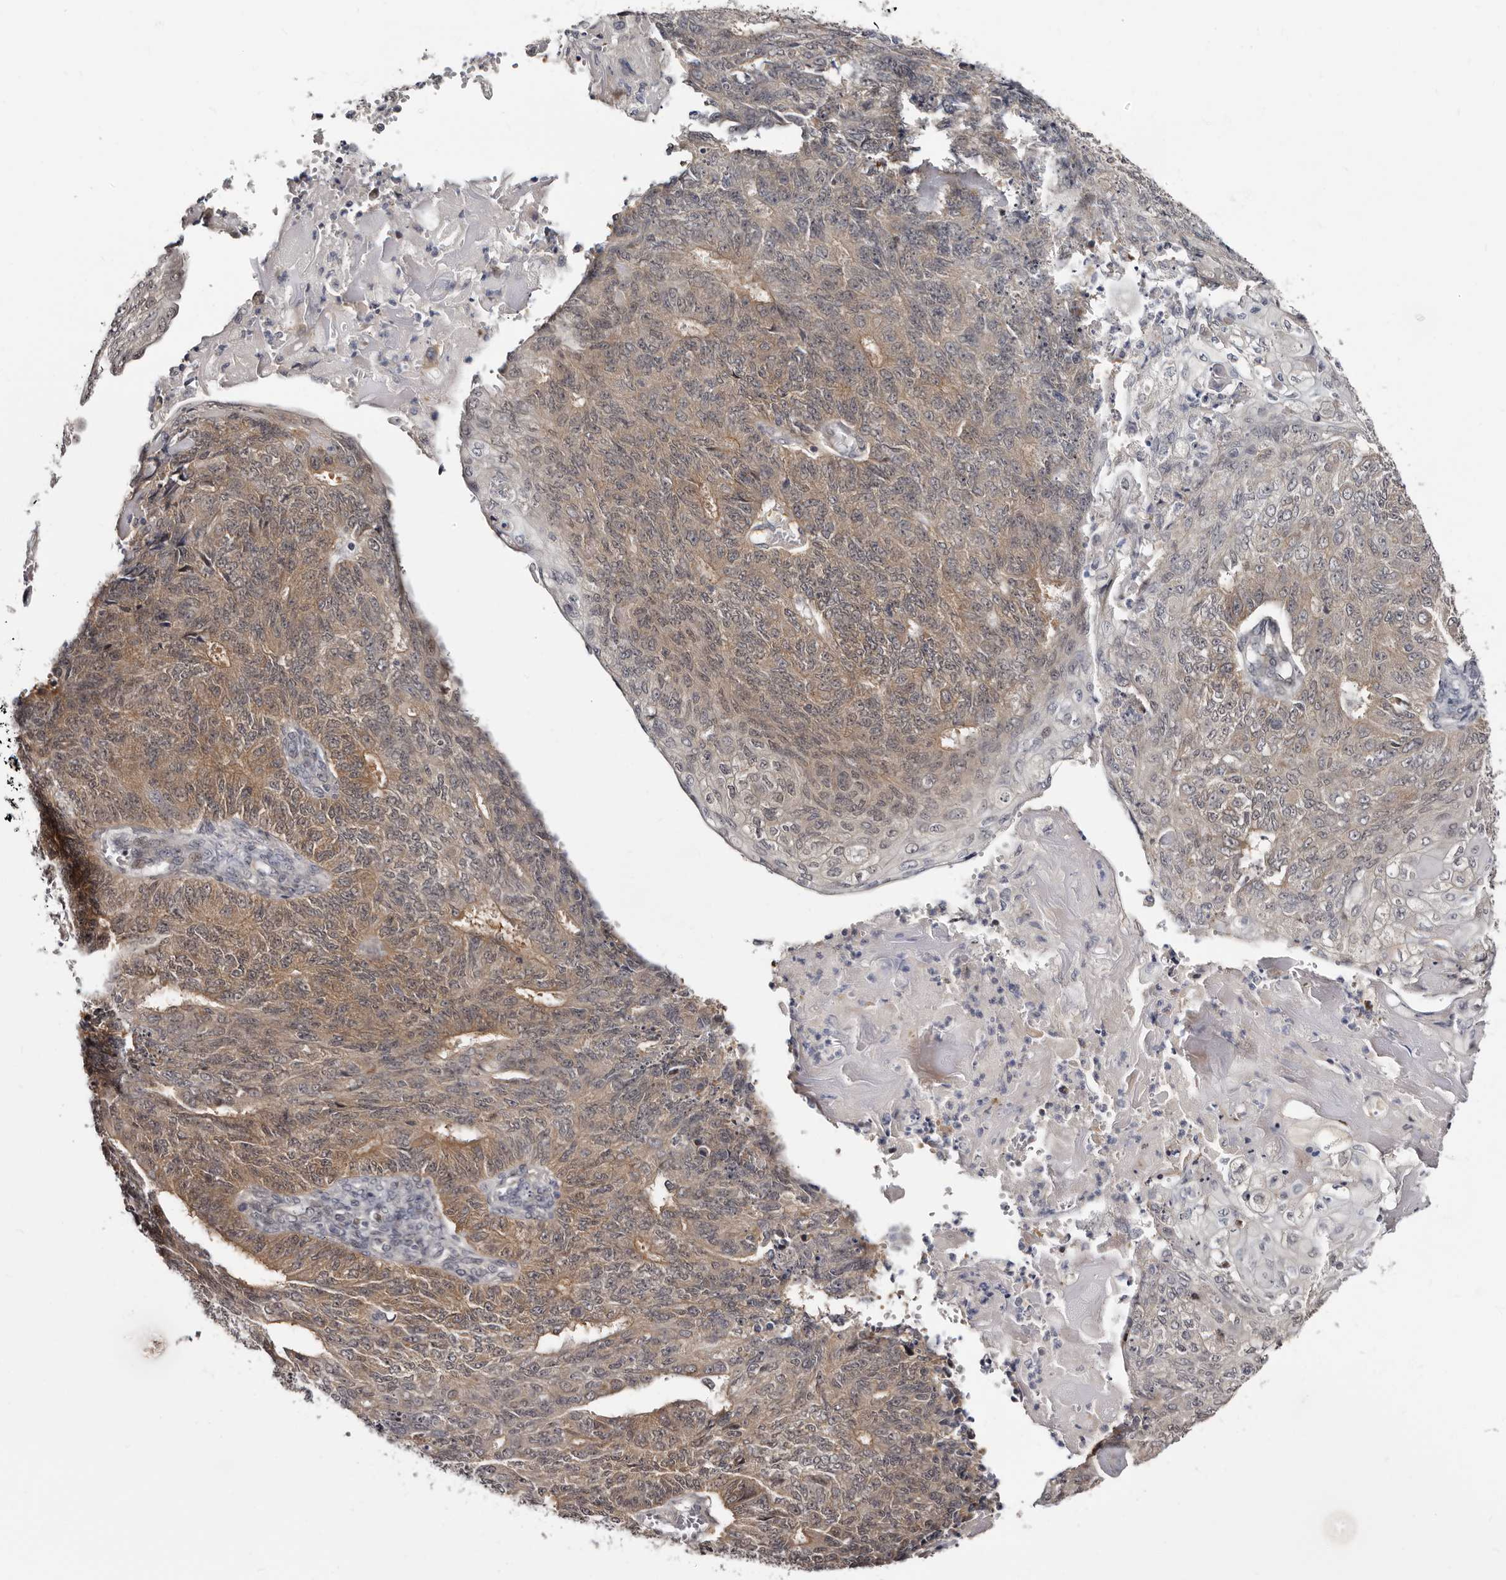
{"staining": {"intensity": "moderate", "quantity": ">75%", "location": "cytoplasmic/membranous"}, "tissue": "endometrial cancer", "cell_type": "Tumor cells", "image_type": "cancer", "snomed": [{"axis": "morphology", "description": "Adenocarcinoma, NOS"}, {"axis": "topography", "description": "Endometrium"}], "caption": "Endometrial cancer stained for a protein (brown) displays moderate cytoplasmic/membranous positive positivity in about >75% of tumor cells.", "gene": "PHF20L1", "patient": {"sex": "female", "age": 32}}